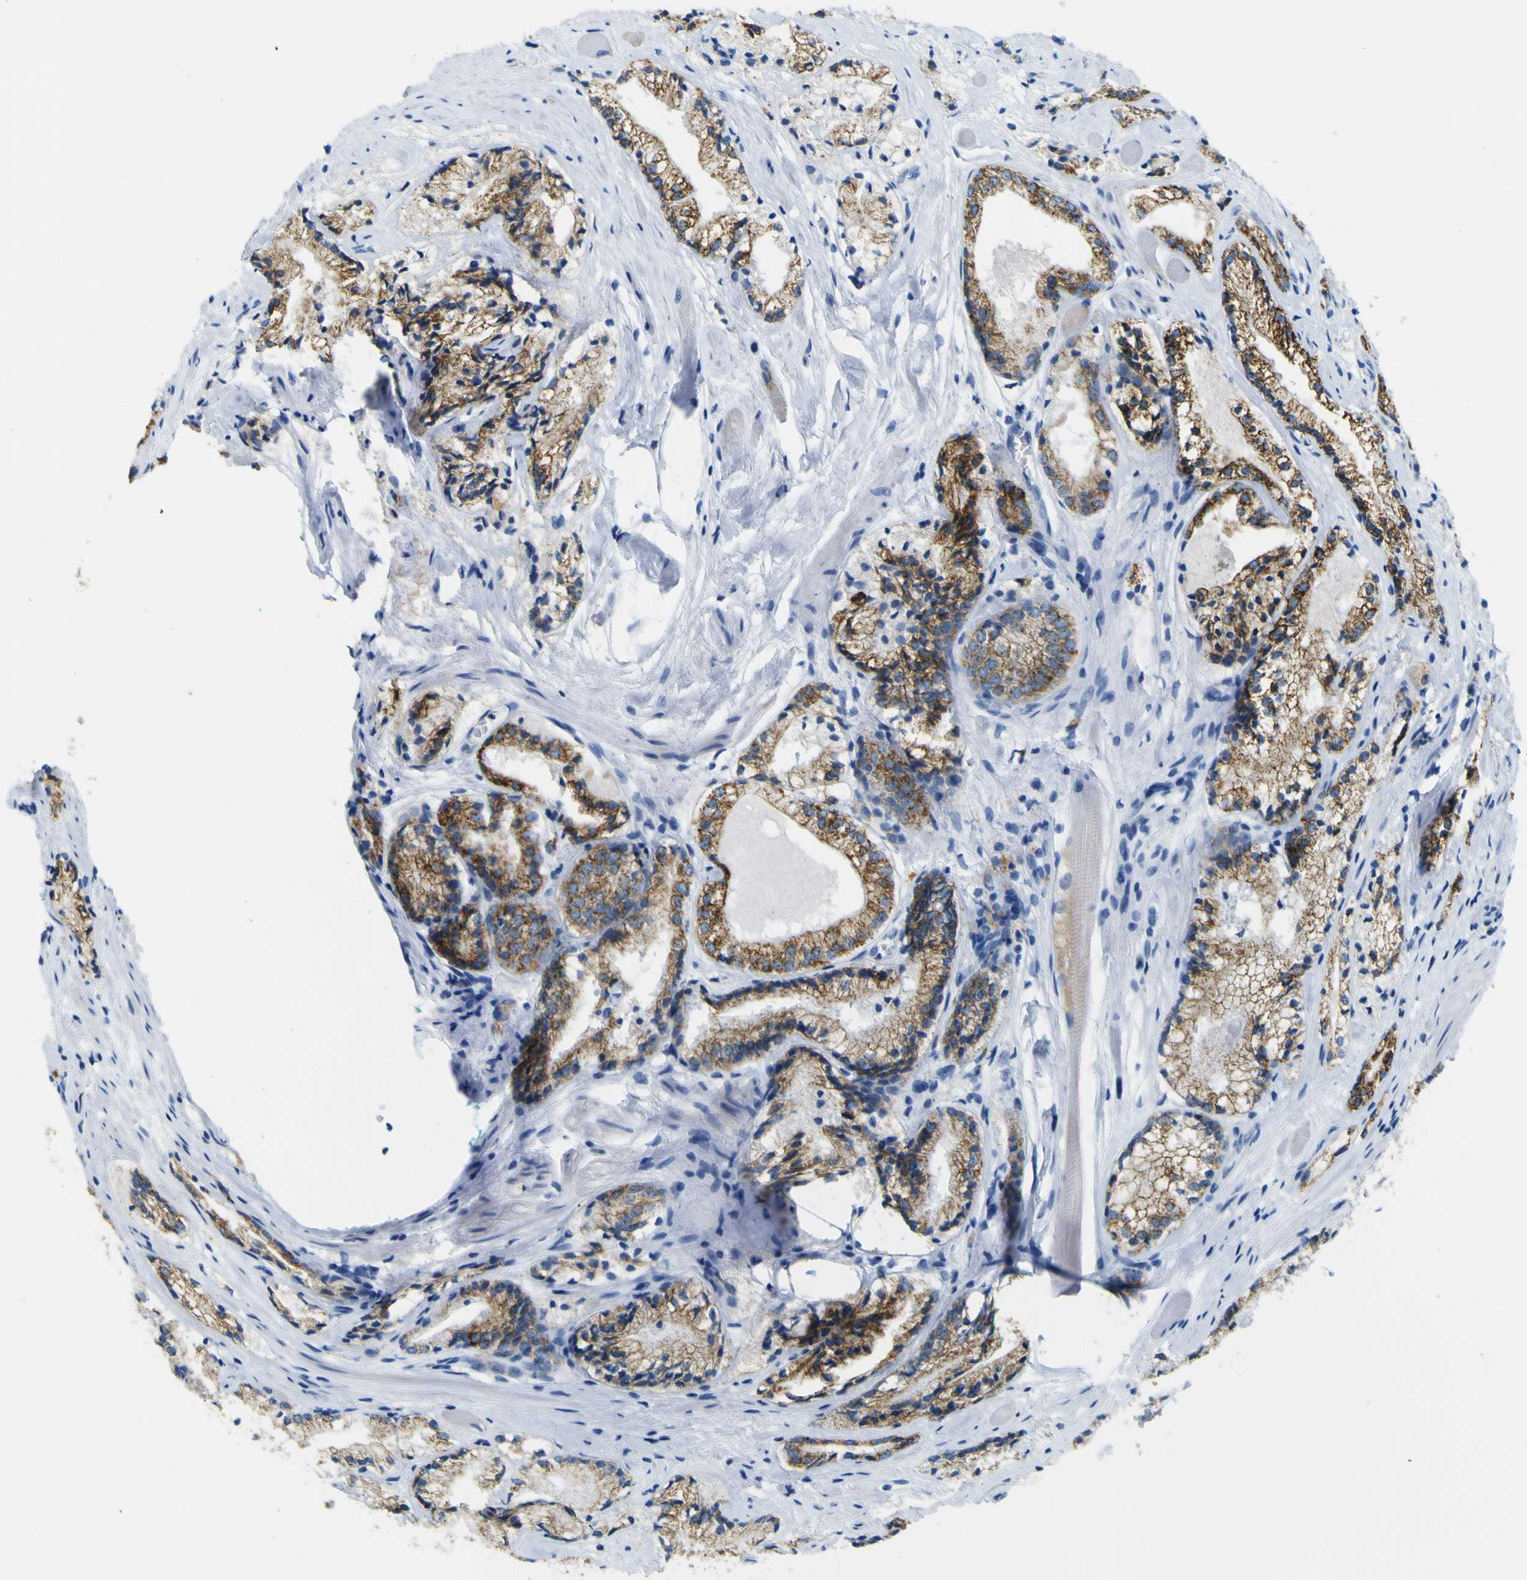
{"staining": {"intensity": "moderate", "quantity": ">75%", "location": "cytoplasmic/membranous"}, "tissue": "prostate cancer", "cell_type": "Tumor cells", "image_type": "cancer", "snomed": [{"axis": "morphology", "description": "Adenocarcinoma, Low grade"}, {"axis": "topography", "description": "Prostate"}], "caption": "A medium amount of moderate cytoplasmic/membranous staining is seen in approximately >75% of tumor cells in prostate cancer tissue.", "gene": "ACSL1", "patient": {"sex": "male", "age": 60}}